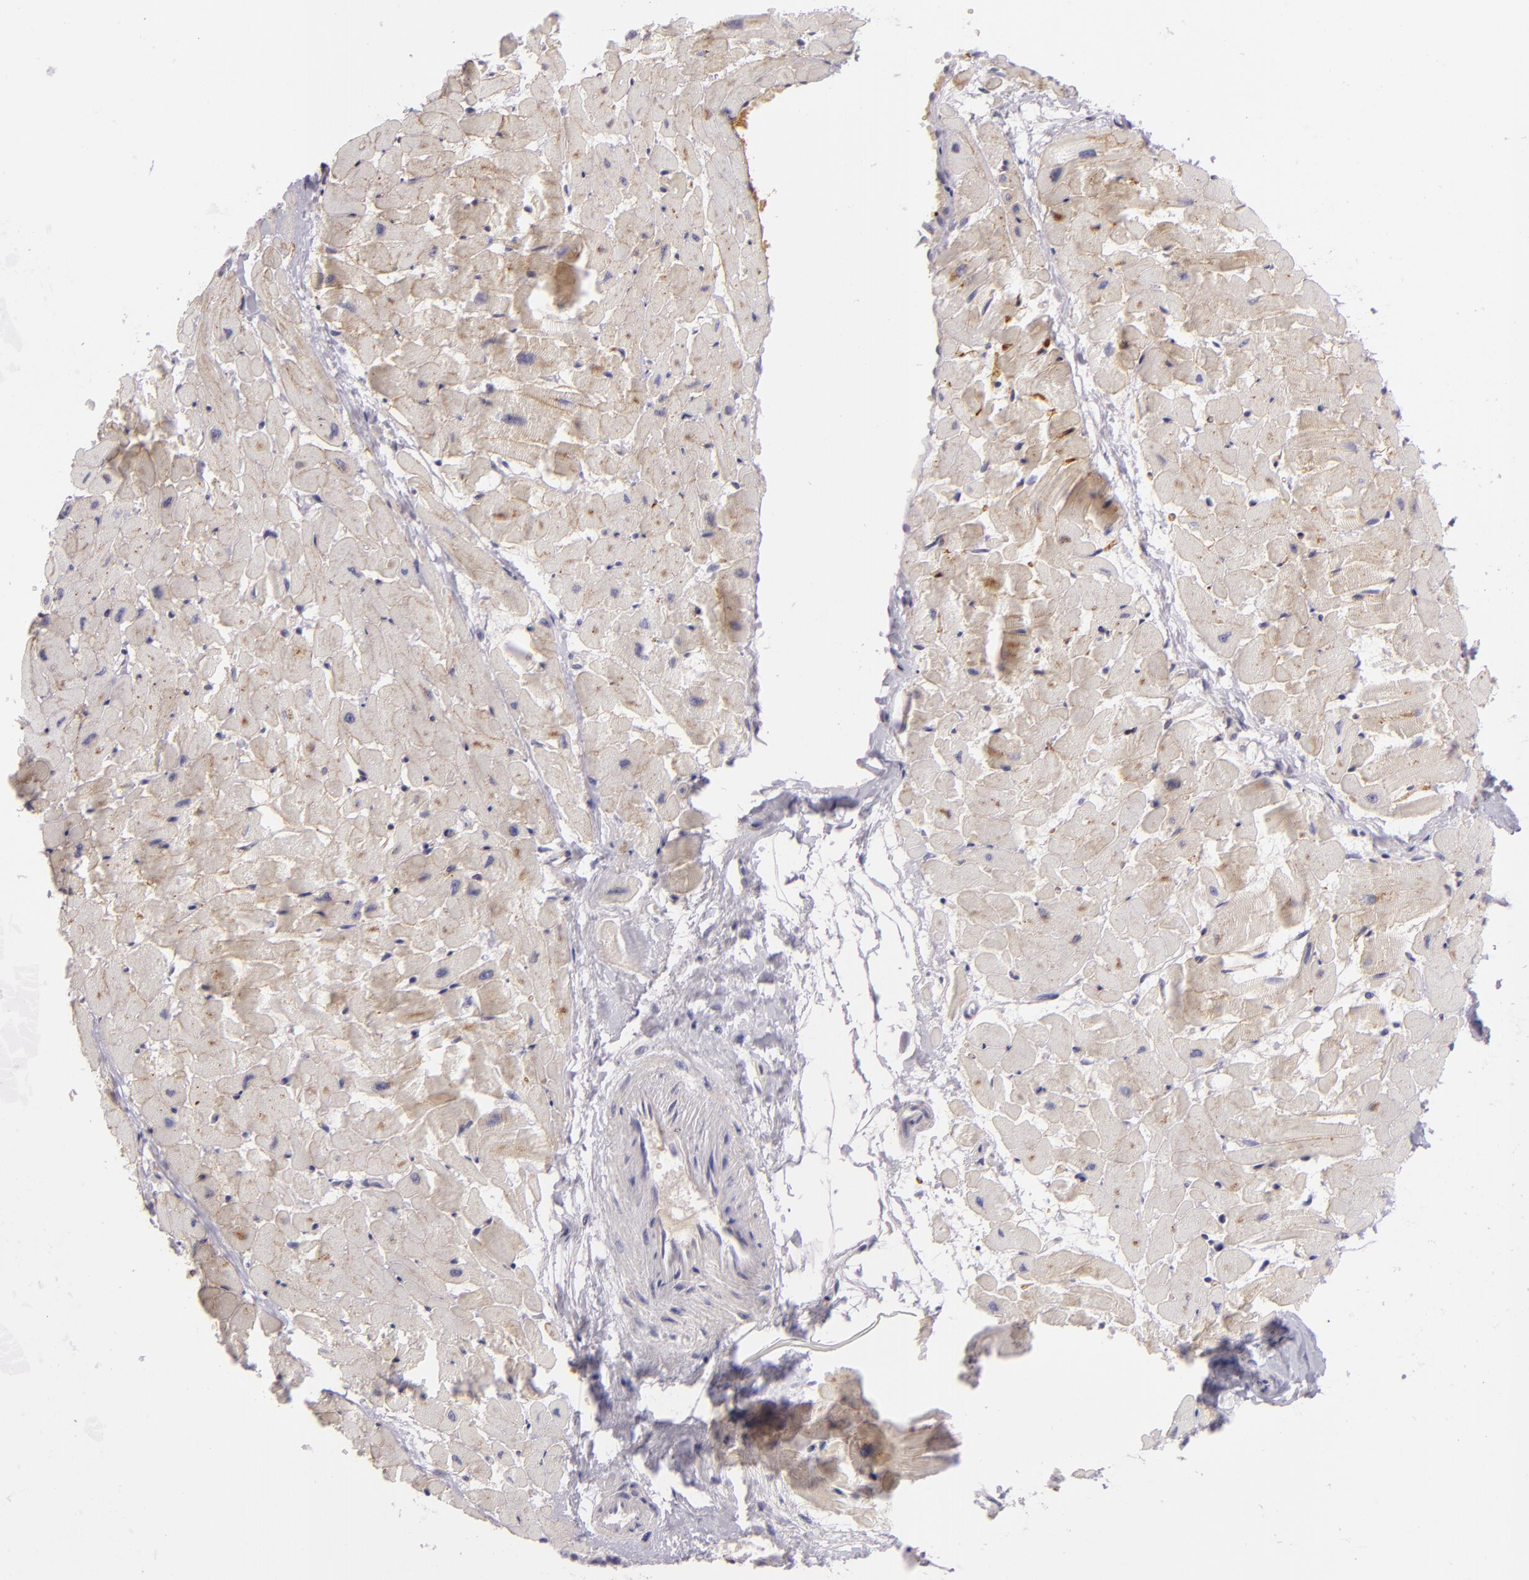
{"staining": {"intensity": "moderate", "quantity": "25%-75%", "location": "cytoplasmic/membranous"}, "tissue": "heart muscle", "cell_type": "Cardiomyocytes", "image_type": "normal", "snomed": [{"axis": "morphology", "description": "Normal tissue, NOS"}, {"axis": "topography", "description": "Heart"}], "caption": "Heart muscle stained with IHC reveals moderate cytoplasmic/membranous staining in about 25%-75% of cardiomyocytes. (DAB (3,3'-diaminobenzidine) IHC with brightfield microscopy, high magnification).", "gene": "DAG1", "patient": {"sex": "female", "age": 19}}